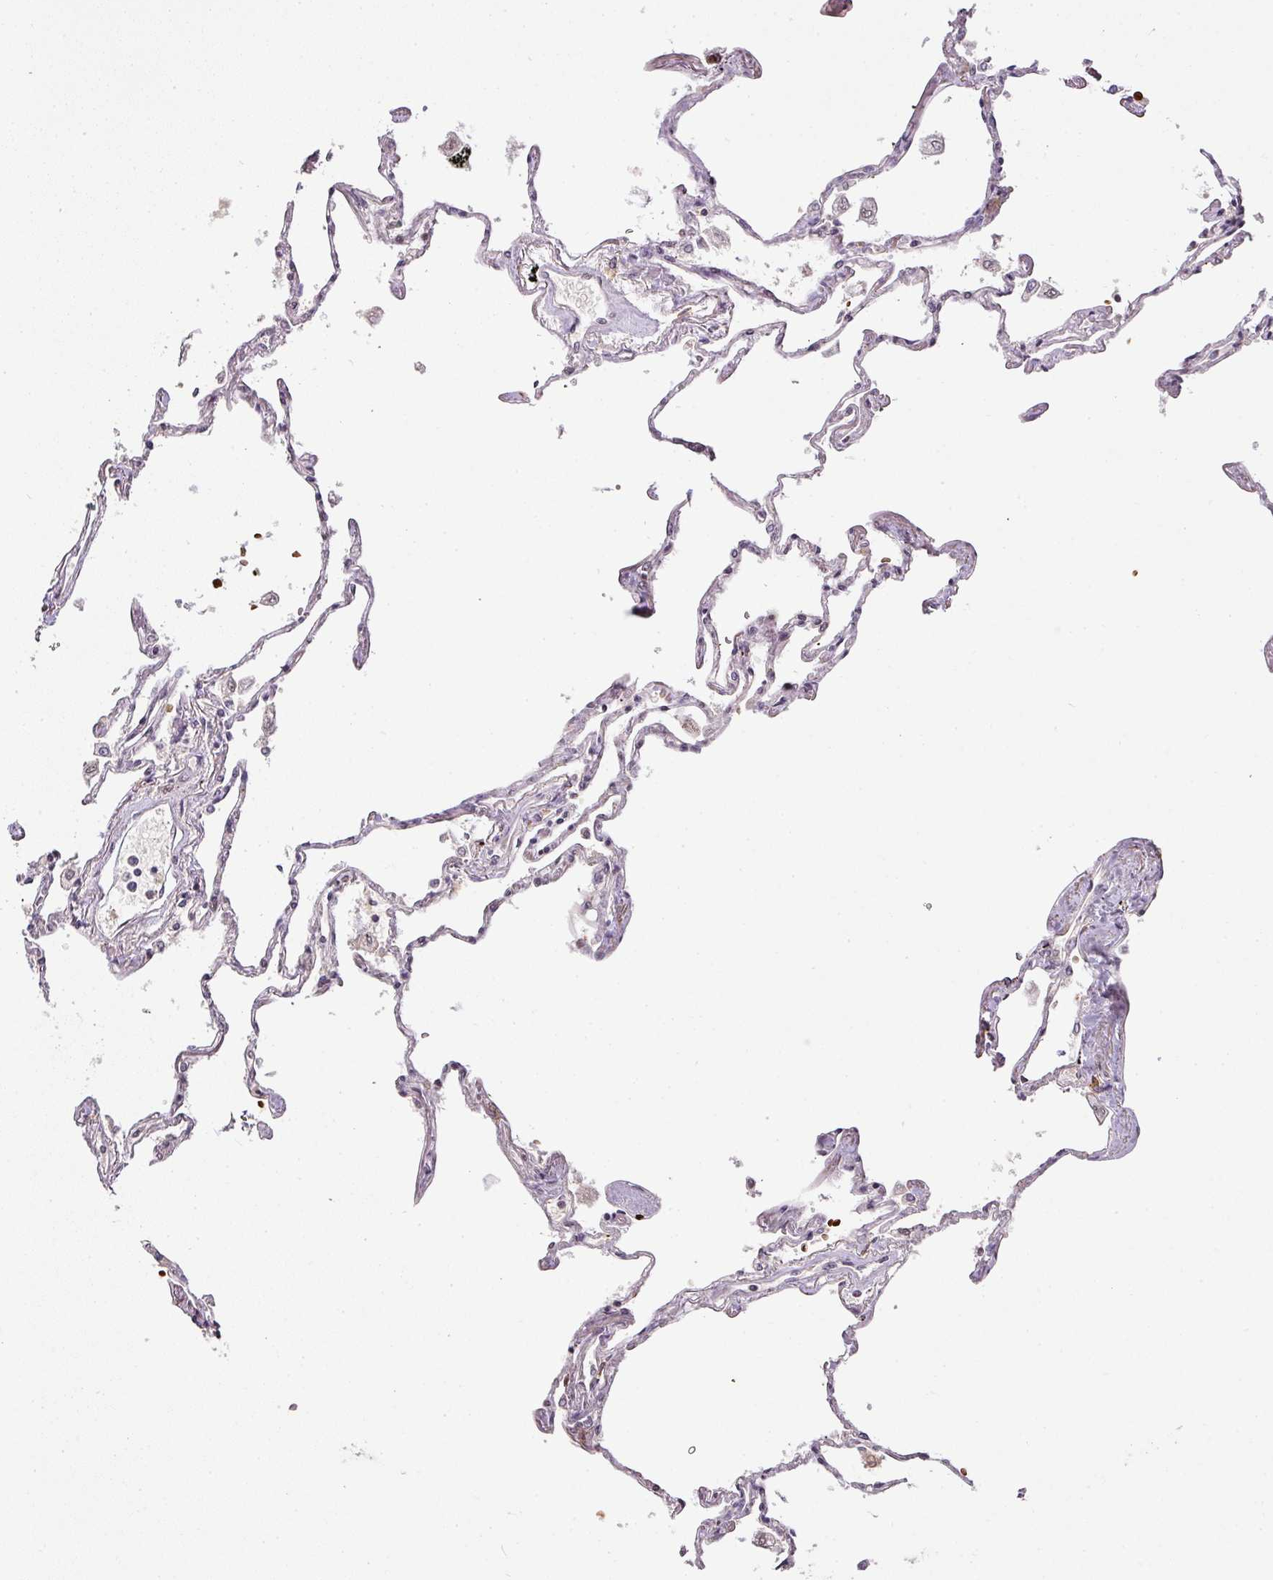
{"staining": {"intensity": "moderate", "quantity": "25%-75%", "location": "nuclear"}, "tissue": "lung", "cell_type": "Alveolar cells", "image_type": "normal", "snomed": [{"axis": "morphology", "description": "Normal tissue, NOS"}, {"axis": "topography", "description": "Lung"}], "caption": "Alveolar cells display medium levels of moderate nuclear staining in approximately 25%-75% of cells in unremarkable lung. (DAB (3,3'-diaminobenzidine) IHC with brightfield microscopy, high magnification).", "gene": "NEIL1", "patient": {"sex": "female", "age": 67}}